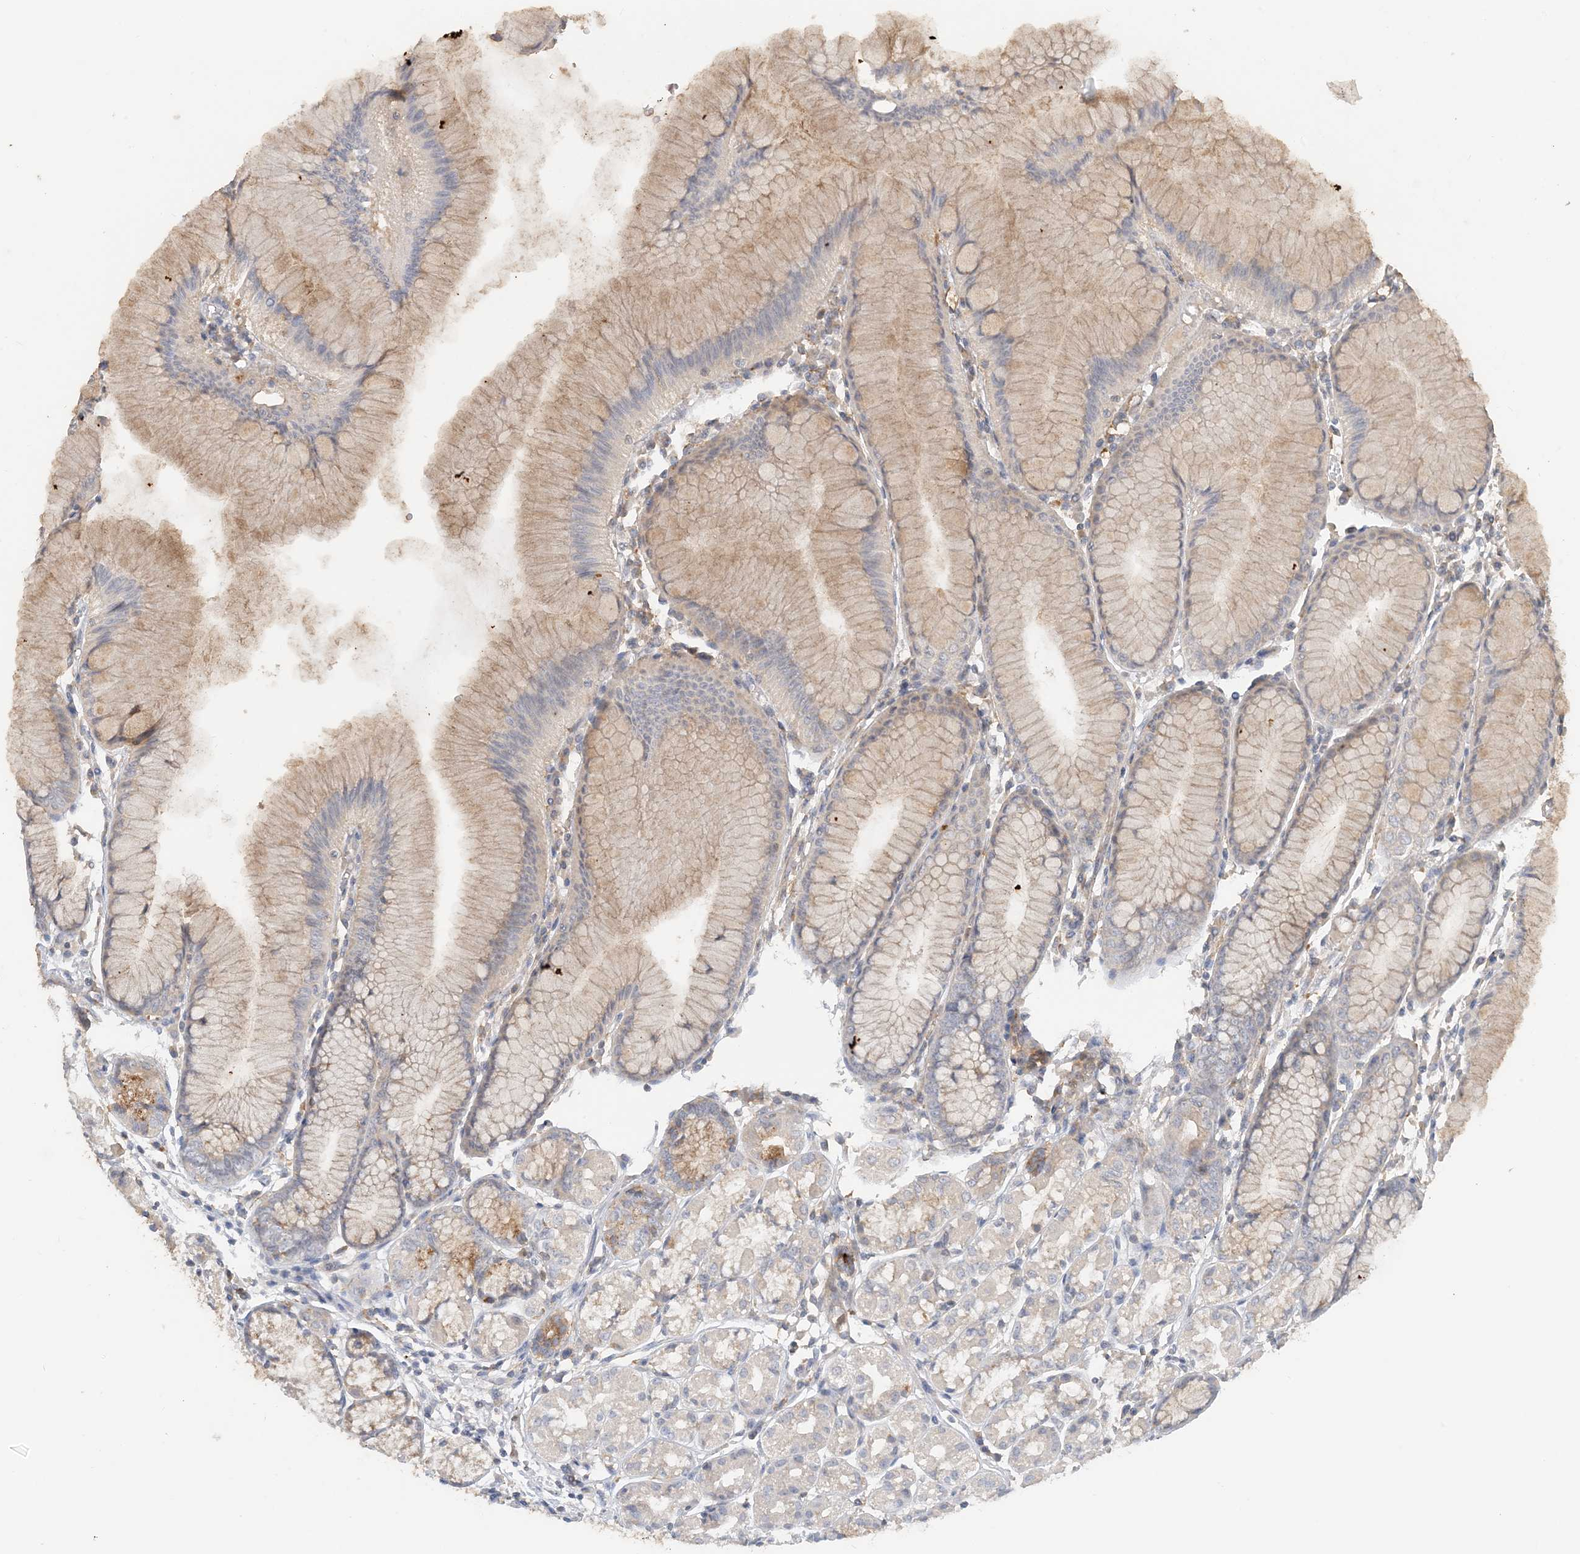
{"staining": {"intensity": "moderate", "quantity": "25%-75%", "location": "cytoplasmic/membranous"}, "tissue": "stomach", "cell_type": "Glandular cells", "image_type": "normal", "snomed": [{"axis": "morphology", "description": "Normal tissue, NOS"}, {"axis": "topography", "description": "Stomach"}], "caption": "Glandular cells exhibit medium levels of moderate cytoplasmic/membranous expression in about 25%-75% of cells in unremarkable stomach. Nuclei are stained in blue.", "gene": "SPPL2A", "patient": {"sex": "female", "age": 57}}